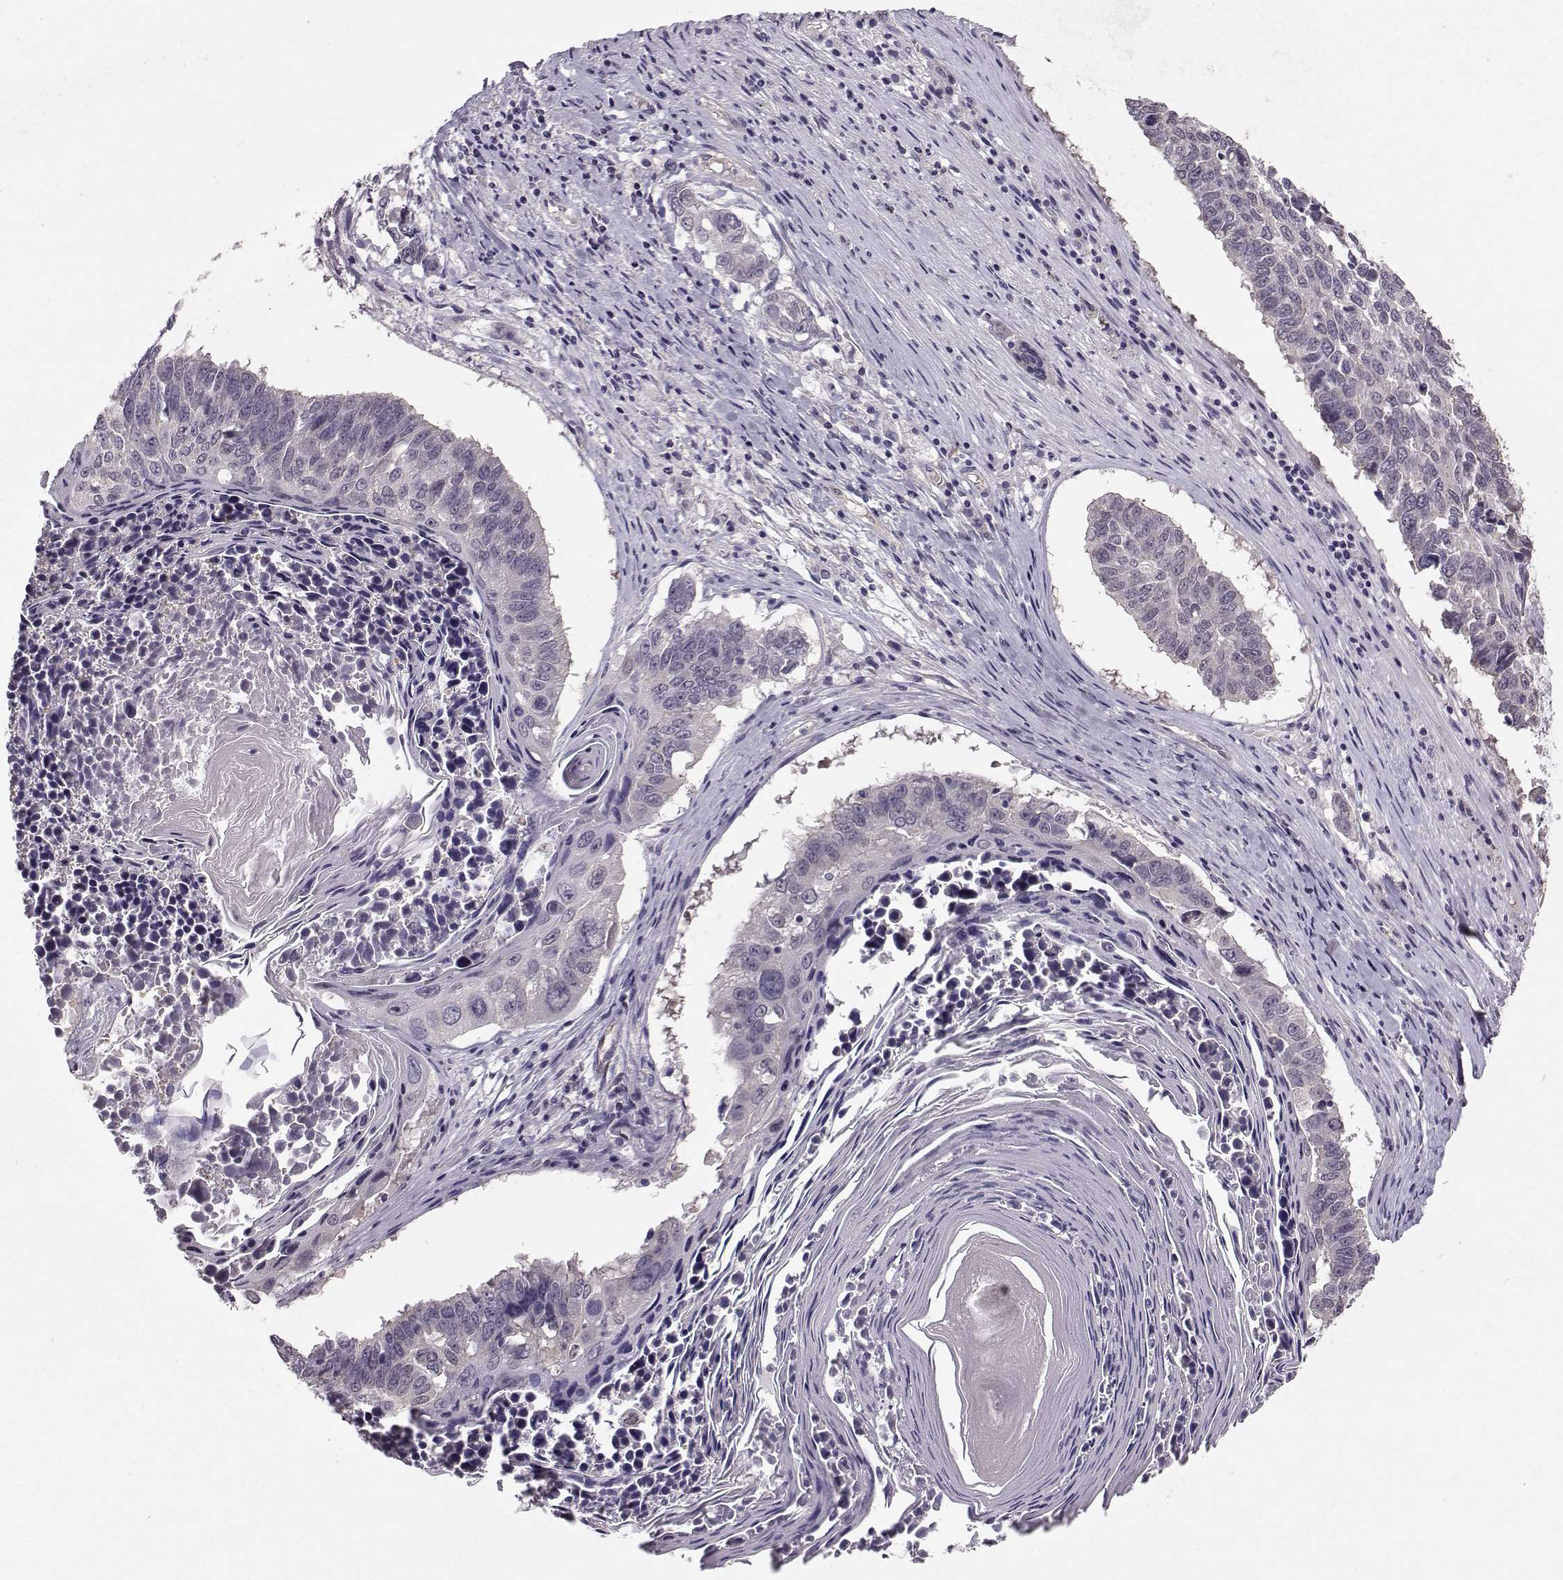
{"staining": {"intensity": "negative", "quantity": "none", "location": "none"}, "tissue": "lung cancer", "cell_type": "Tumor cells", "image_type": "cancer", "snomed": [{"axis": "morphology", "description": "Squamous cell carcinoma, NOS"}, {"axis": "topography", "description": "Lung"}], "caption": "Immunohistochemical staining of squamous cell carcinoma (lung) displays no significant expression in tumor cells.", "gene": "TSPYL5", "patient": {"sex": "male", "age": 73}}